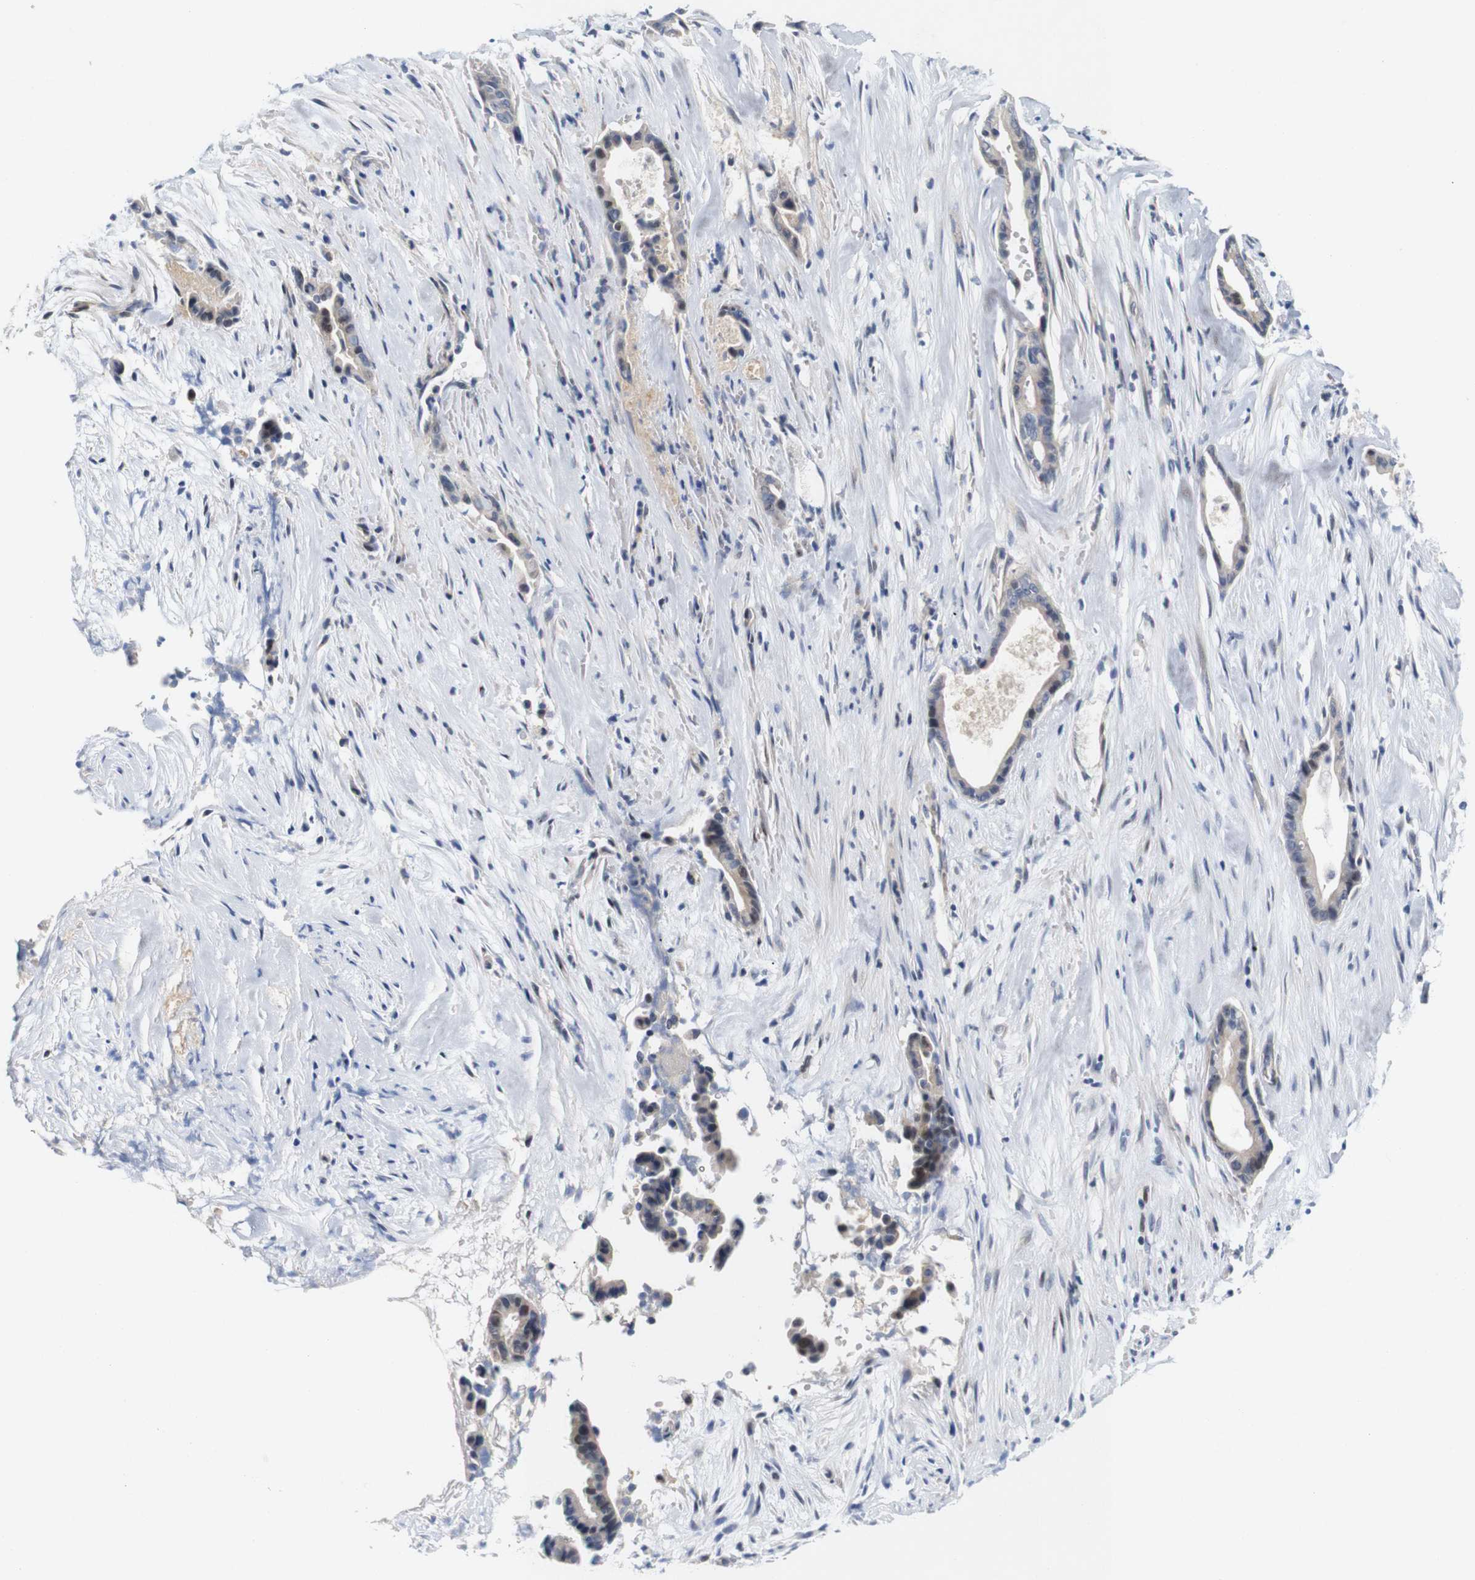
{"staining": {"intensity": "weak", "quantity": "<25%", "location": "cytoplasmic/membranous"}, "tissue": "liver cancer", "cell_type": "Tumor cells", "image_type": "cancer", "snomed": [{"axis": "morphology", "description": "Cholangiocarcinoma"}, {"axis": "topography", "description": "Liver"}], "caption": "The IHC image has no significant positivity in tumor cells of liver cancer tissue.", "gene": "CYB561", "patient": {"sex": "female", "age": 55}}